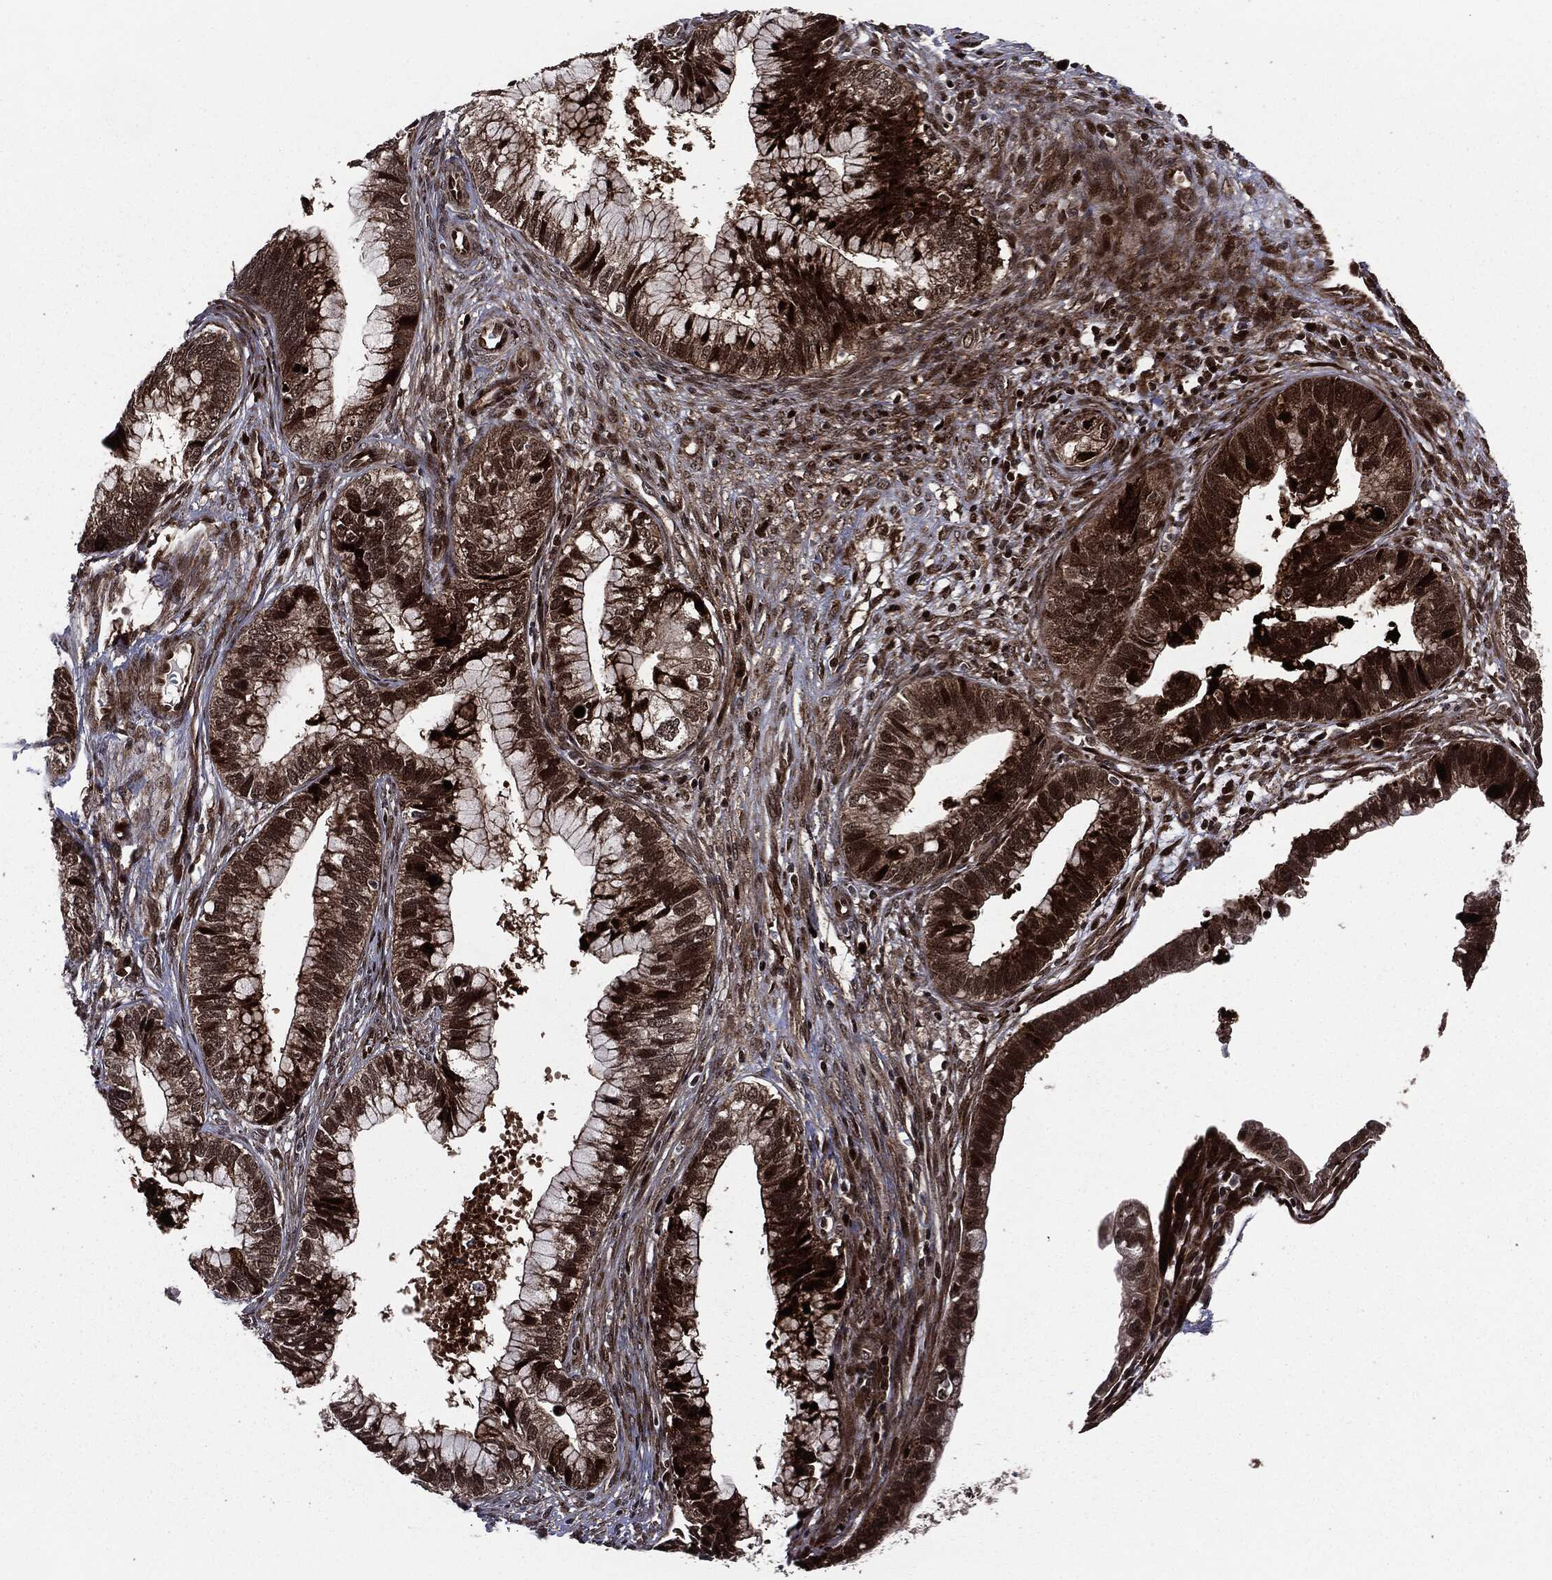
{"staining": {"intensity": "strong", "quantity": "25%-75%", "location": "cytoplasmic/membranous,nuclear"}, "tissue": "cervical cancer", "cell_type": "Tumor cells", "image_type": "cancer", "snomed": [{"axis": "morphology", "description": "Adenocarcinoma, NOS"}, {"axis": "topography", "description": "Cervix"}], "caption": "Human cervical cancer (adenocarcinoma) stained for a protein (brown) demonstrates strong cytoplasmic/membranous and nuclear positive expression in about 25%-75% of tumor cells.", "gene": "SMAD4", "patient": {"sex": "female", "age": 44}}